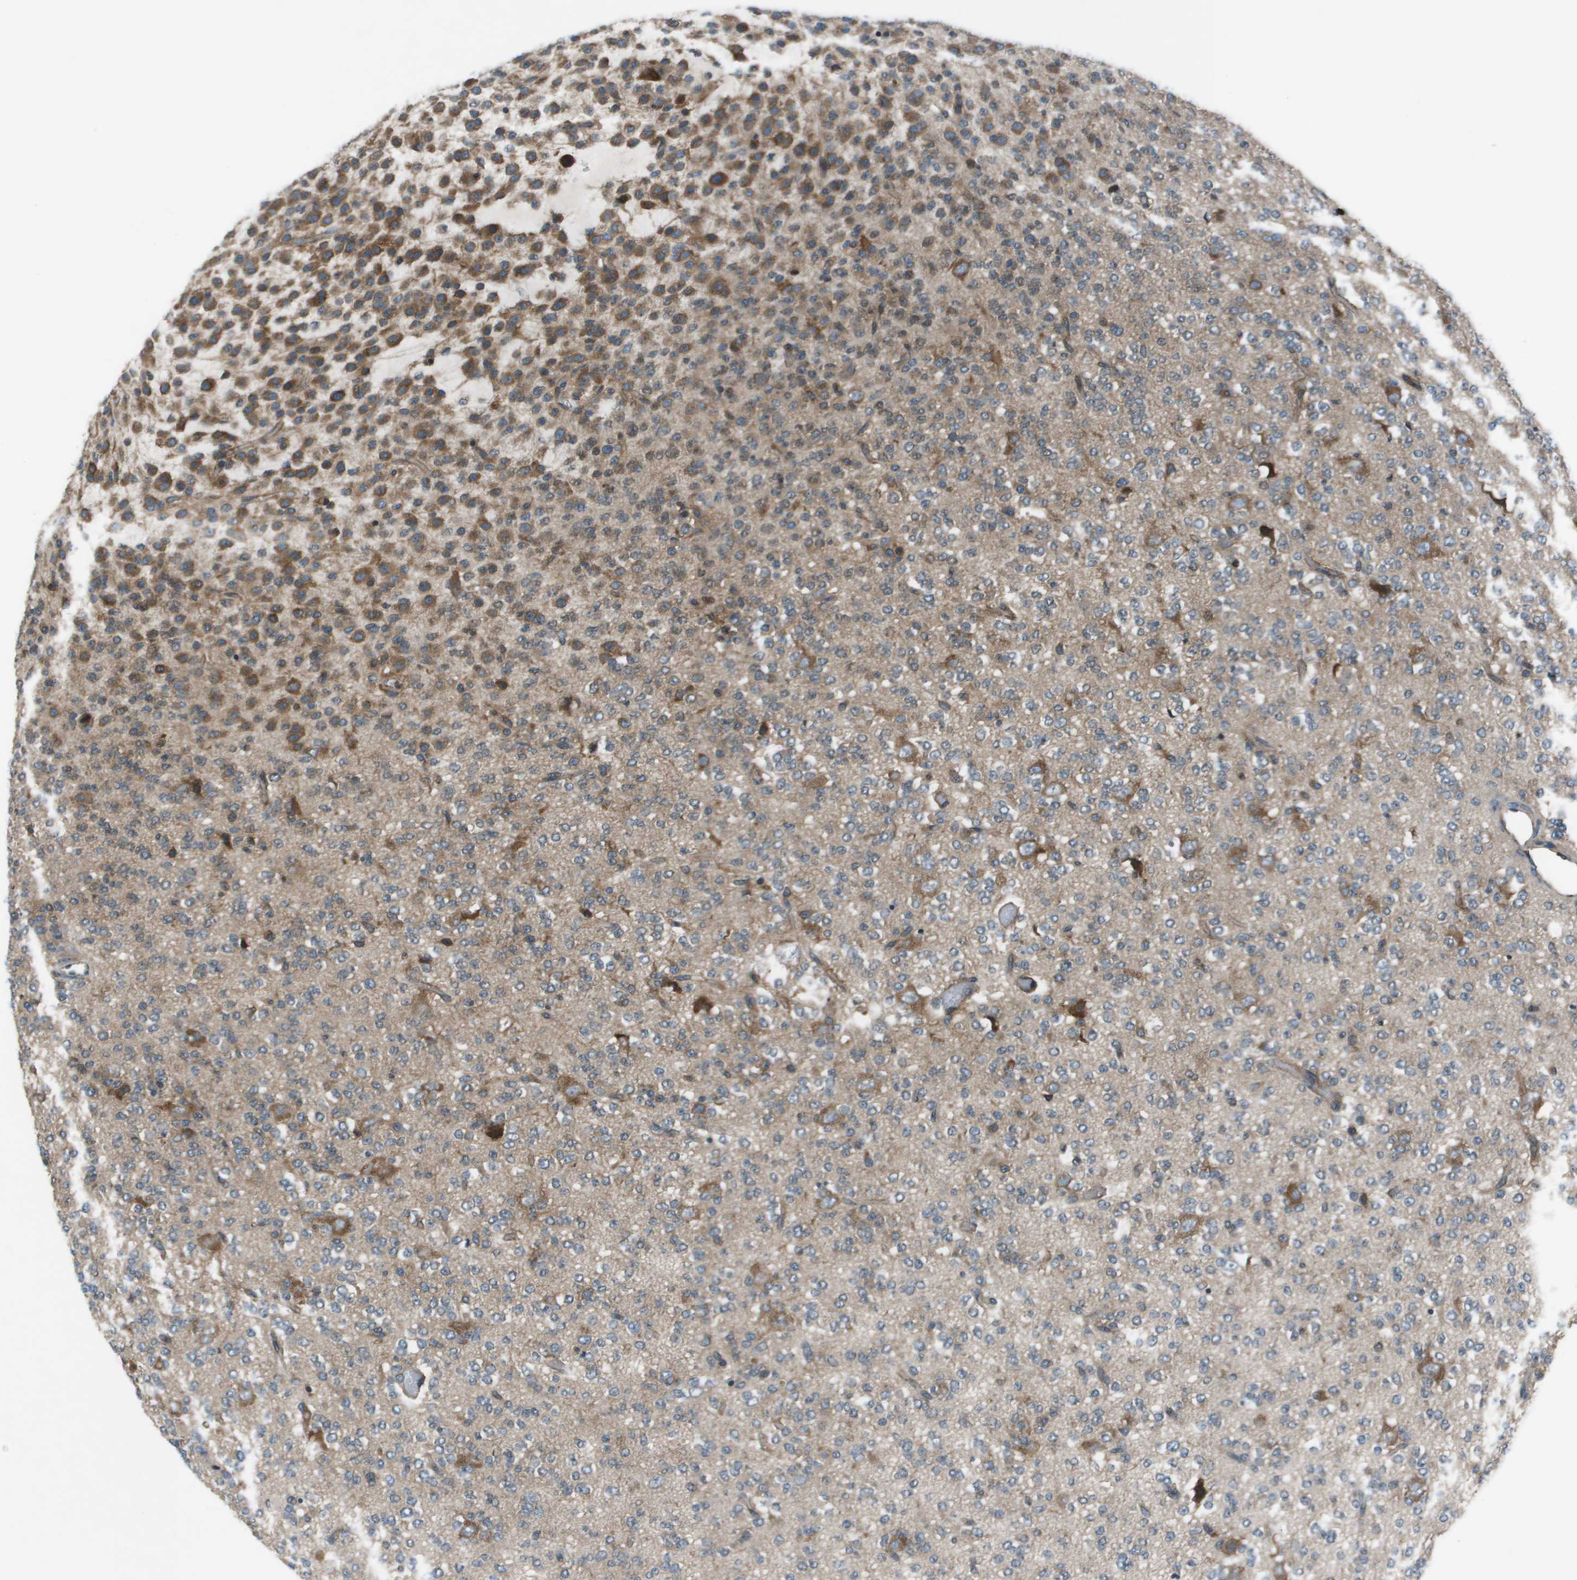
{"staining": {"intensity": "moderate", "quantity": "25%-75%", "location": "cytoplasmic/membranous"}, "tissue": "glioma", "cell_type": "Tumor cells", "image_type": "cancer", "snomed": [{"axis": "morphology", "description": "Glioma, malignant, Low grade"}, {"axis": "topography", "description": "Brain"}], "caption": "Brown immunohistochemical staining in malignant glioma (low-grade) exhibits moderate cytoplasmic/membranous staining in about 25%-75% of tumor cells.", "gene": "EIF3B", "patient": {"sex": "male", "age": 38}}